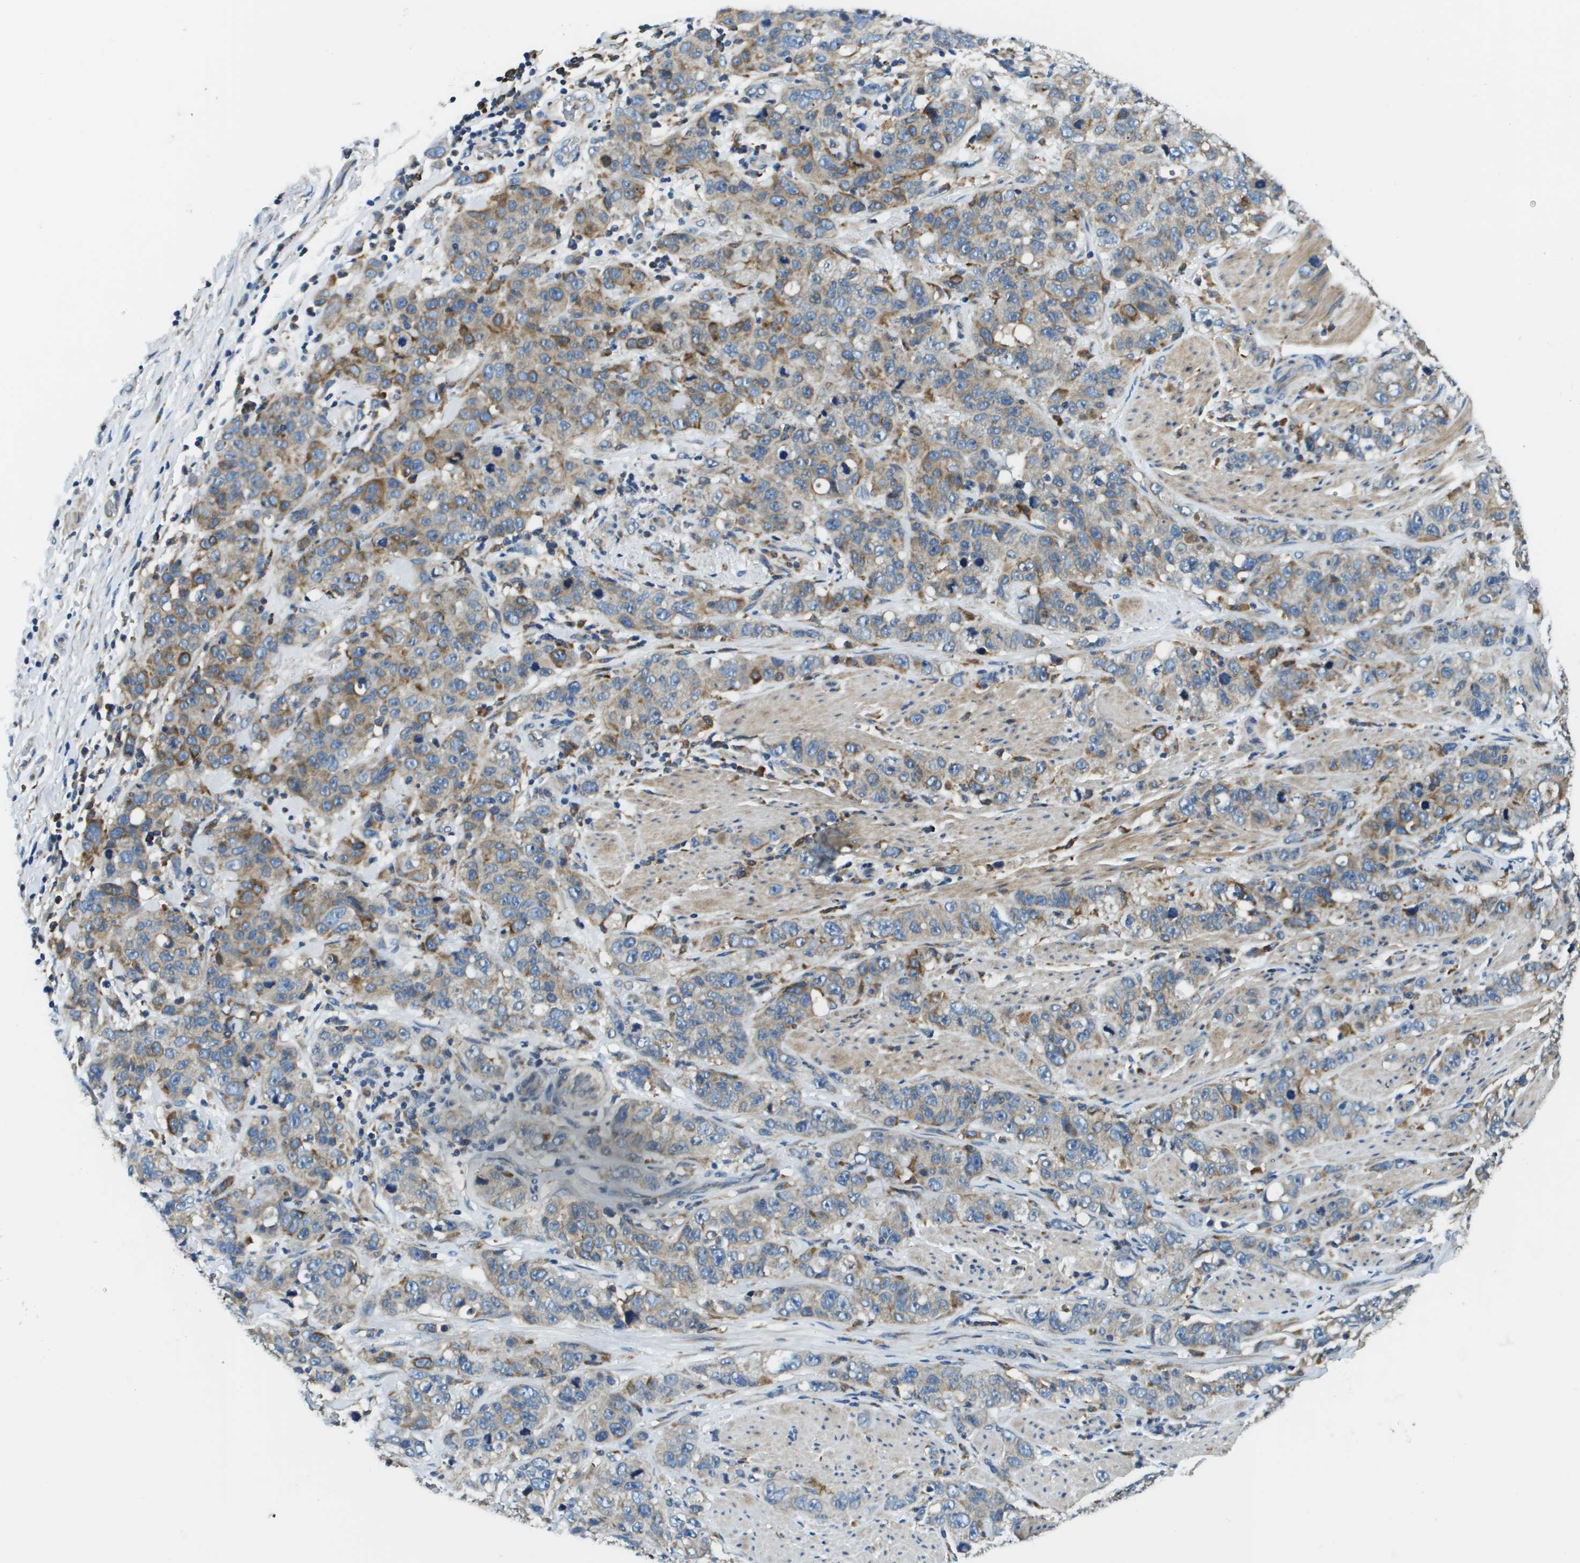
{"staining": {"intensity": "moderate", "quantity": "<25%", "location": "cytoplasmic/membranous"}, "tissue": "stomach cancer", "cell_type": "Tumor cells", "image_type": "cancer", "snomed": [{"axis": "morphology", "description": "Adenocarcinoma, NOS"}, {"axis": "topography", "description": "Stomach"}], "caption": "This histopathology image reveals immunohistochemistry staining of adenocarcinoma (stomach), with low moderate cytoplasmic/membranous expression in about <25% of tumor cells.", "gene": "CNPY3", "patient": {"sex": "male", "age": 48}}